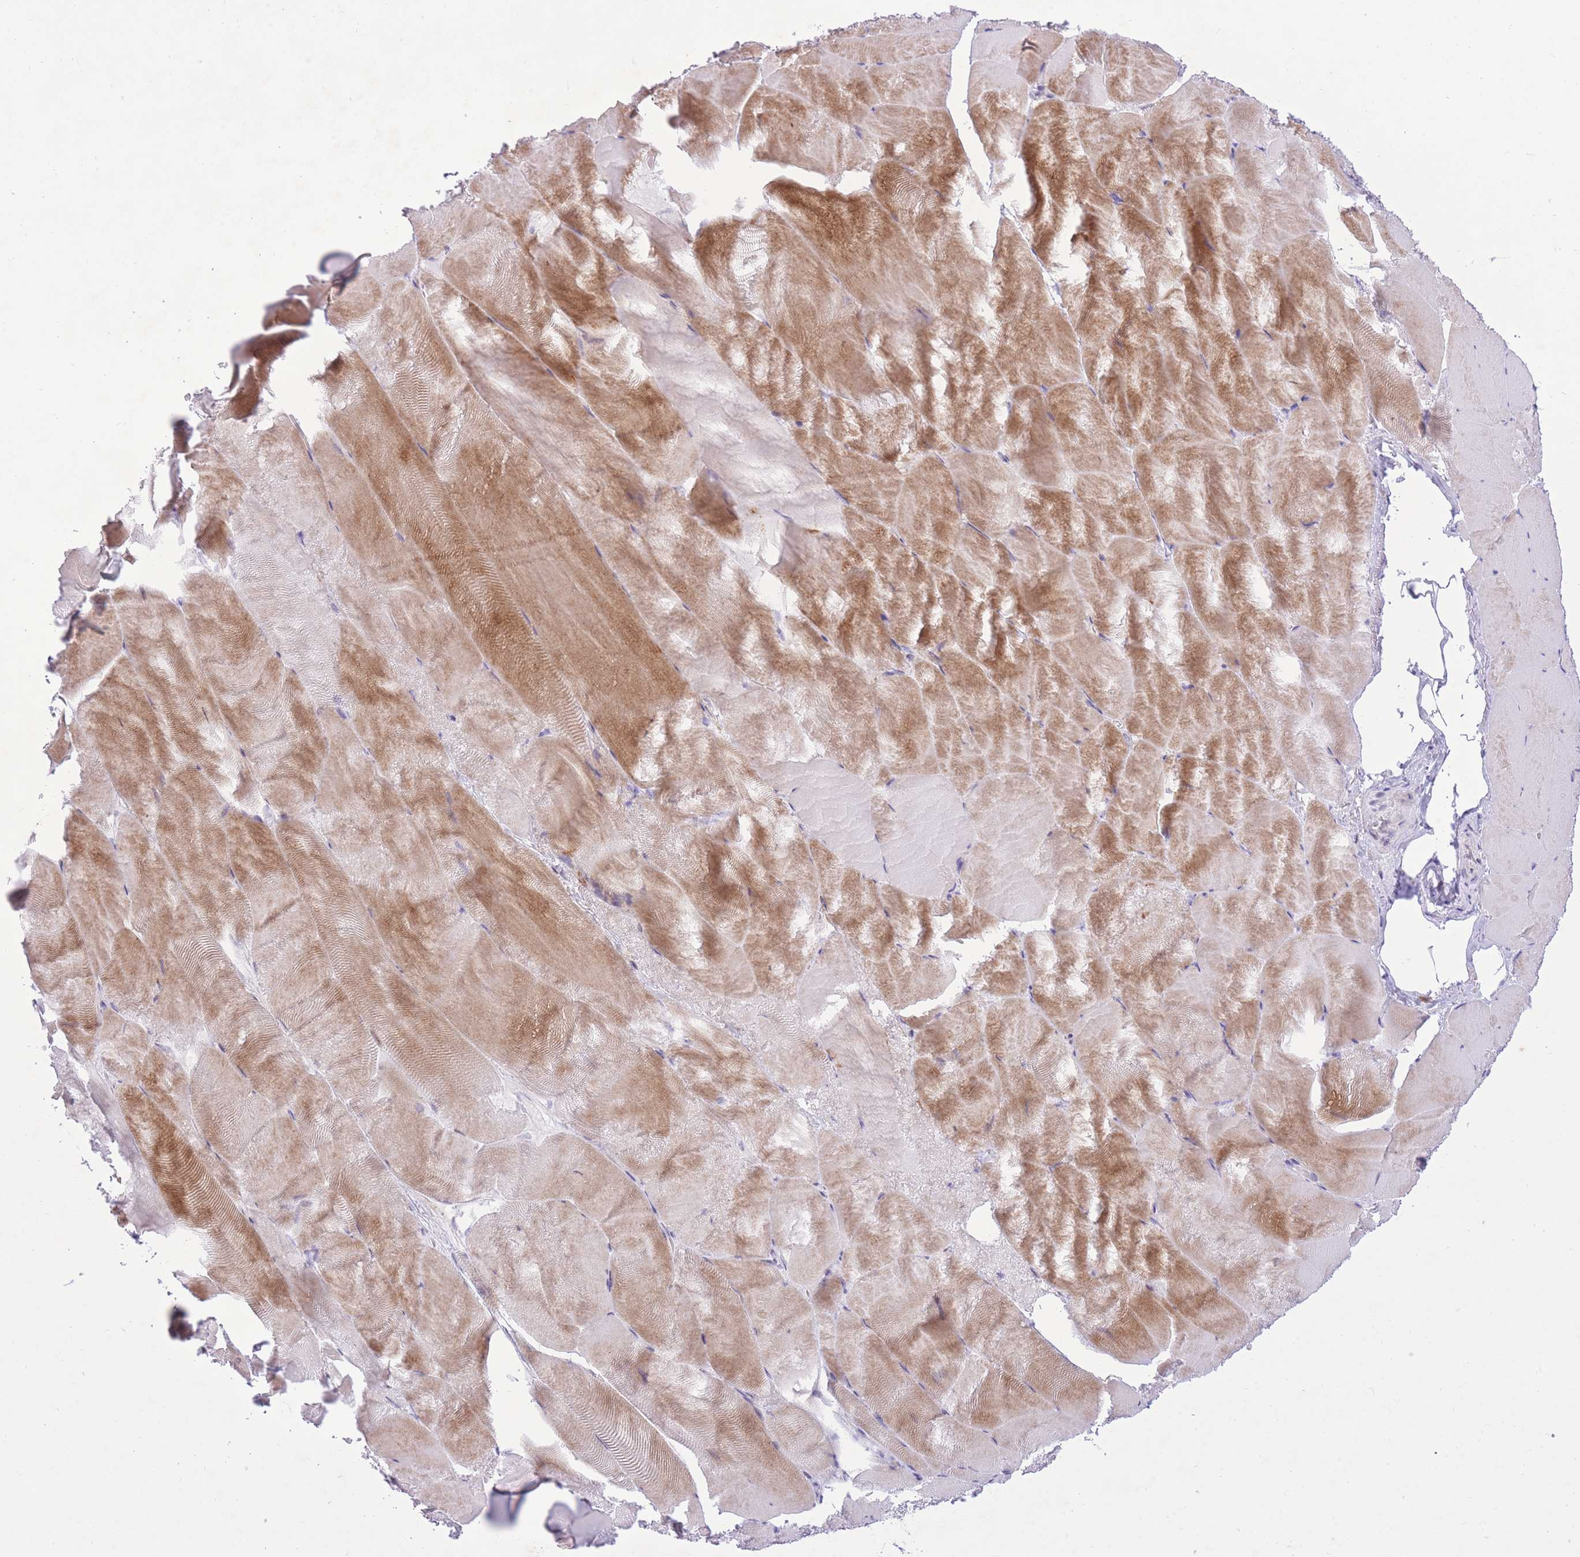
{"staining": {"intensity": "moderate", "quantity": "25%-75%", "location": "cytoplasmic/membranous"}, "tissue": "skeletal muscle", "cell_type": "Myocytes", "image_type": "normal", "snomed": [{"axis": "morphology", "description": "Normal tissue, NOS"}, {"axis": "topography", "description": "Skeletal muscle"}], "caption": "A brown stain highlights moderate cytoplasmic/membranous staining of a protein in myocytes of normal skeletal muscle.", "gene": "MEIS3", "patient": {"sex": "female", "age": 64}}